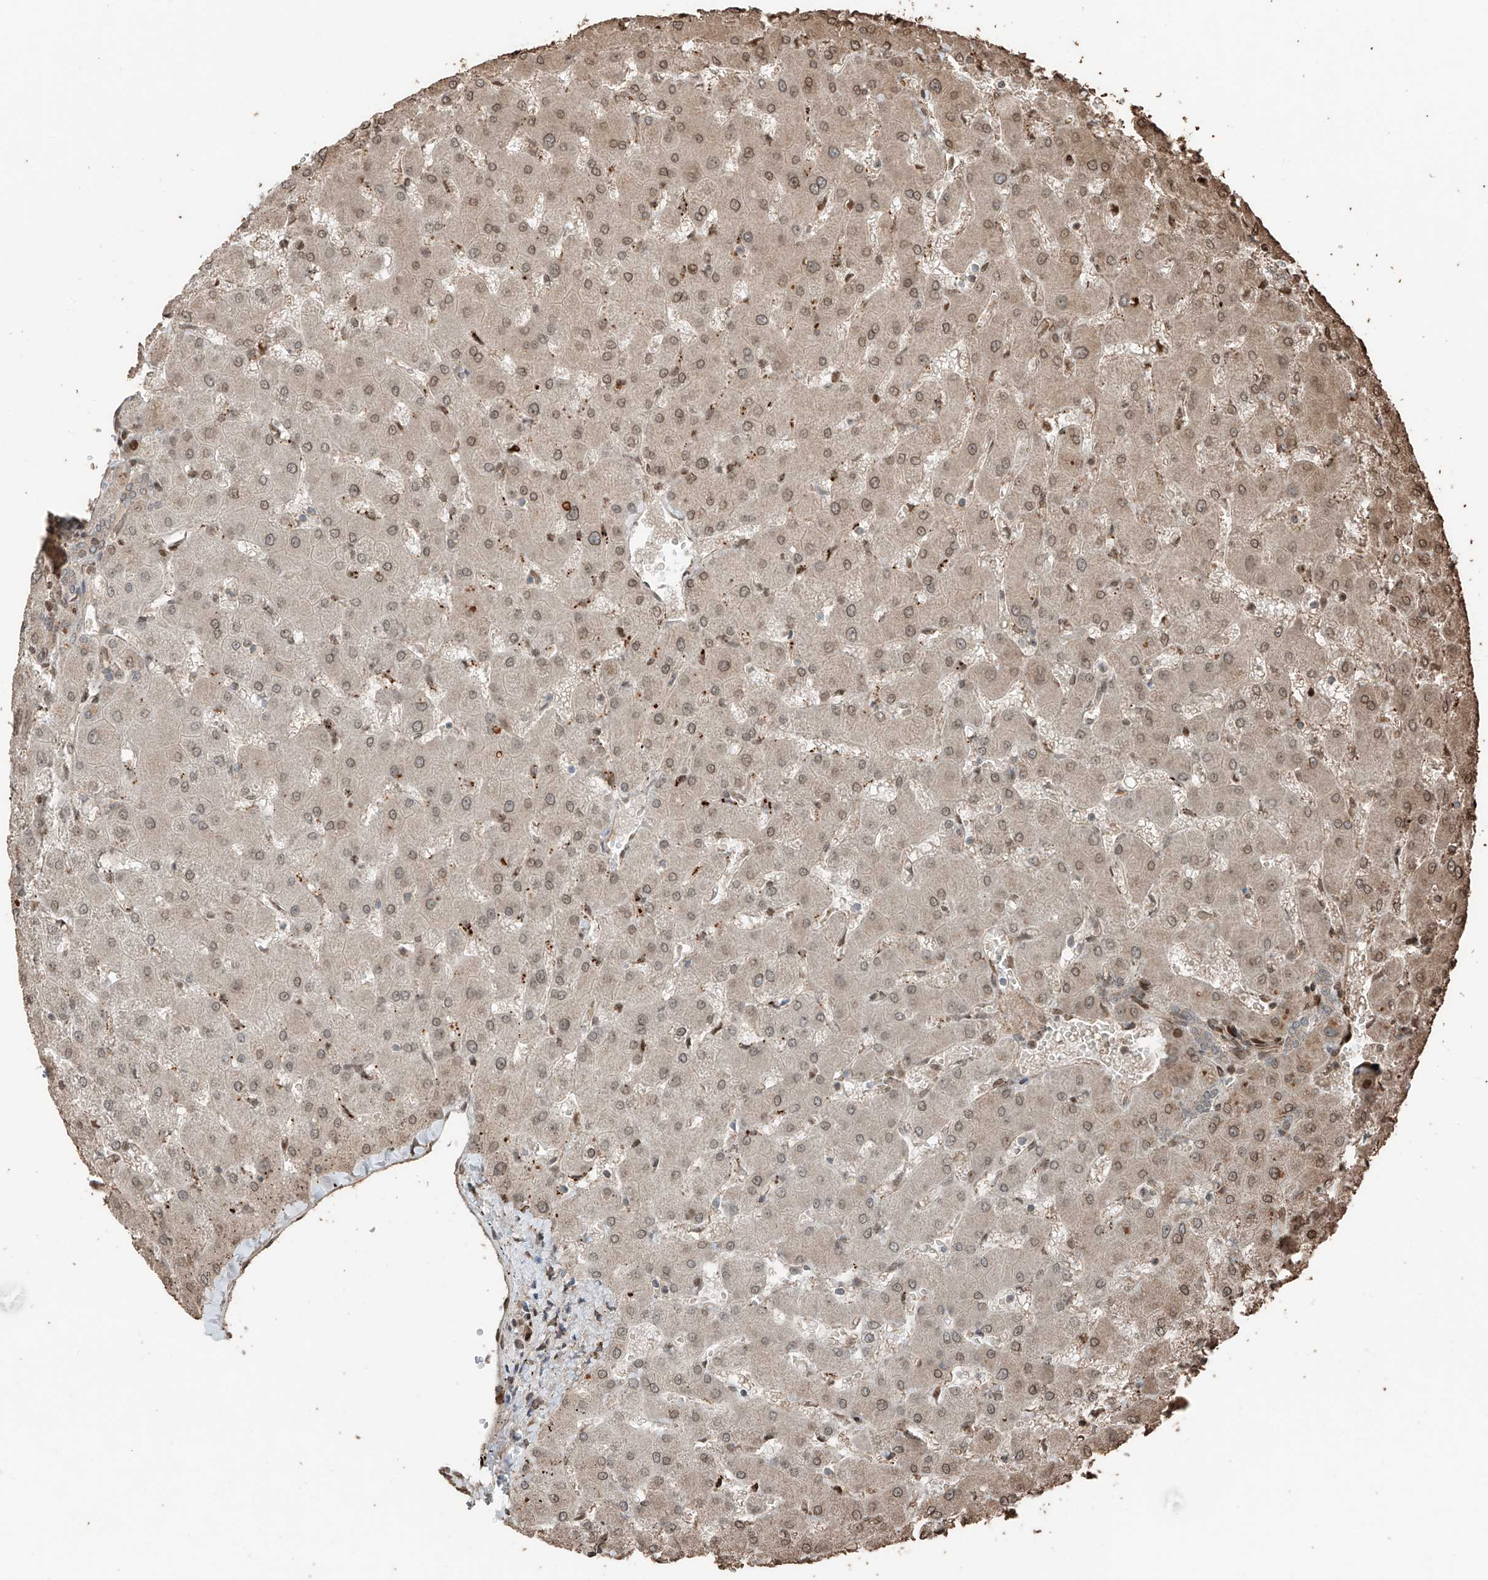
{"staining": {"intensity": "negative", "quantity": "none", "location": "none"}, "tissue": "liver", "cell_type": "Cholangiocytes", "image_type": "normal", "snomed": [{"axis": "morphology", "description": "Normal tissue, NOS"}, {"axis": "topography", "description": "Liver"}], "caption": "Immunohistochemical staining of benign liver demonstrates no significant expression in cholangiocytes.", "gene": "CEP162", "patient": {"sex": "female", "age": 63}}